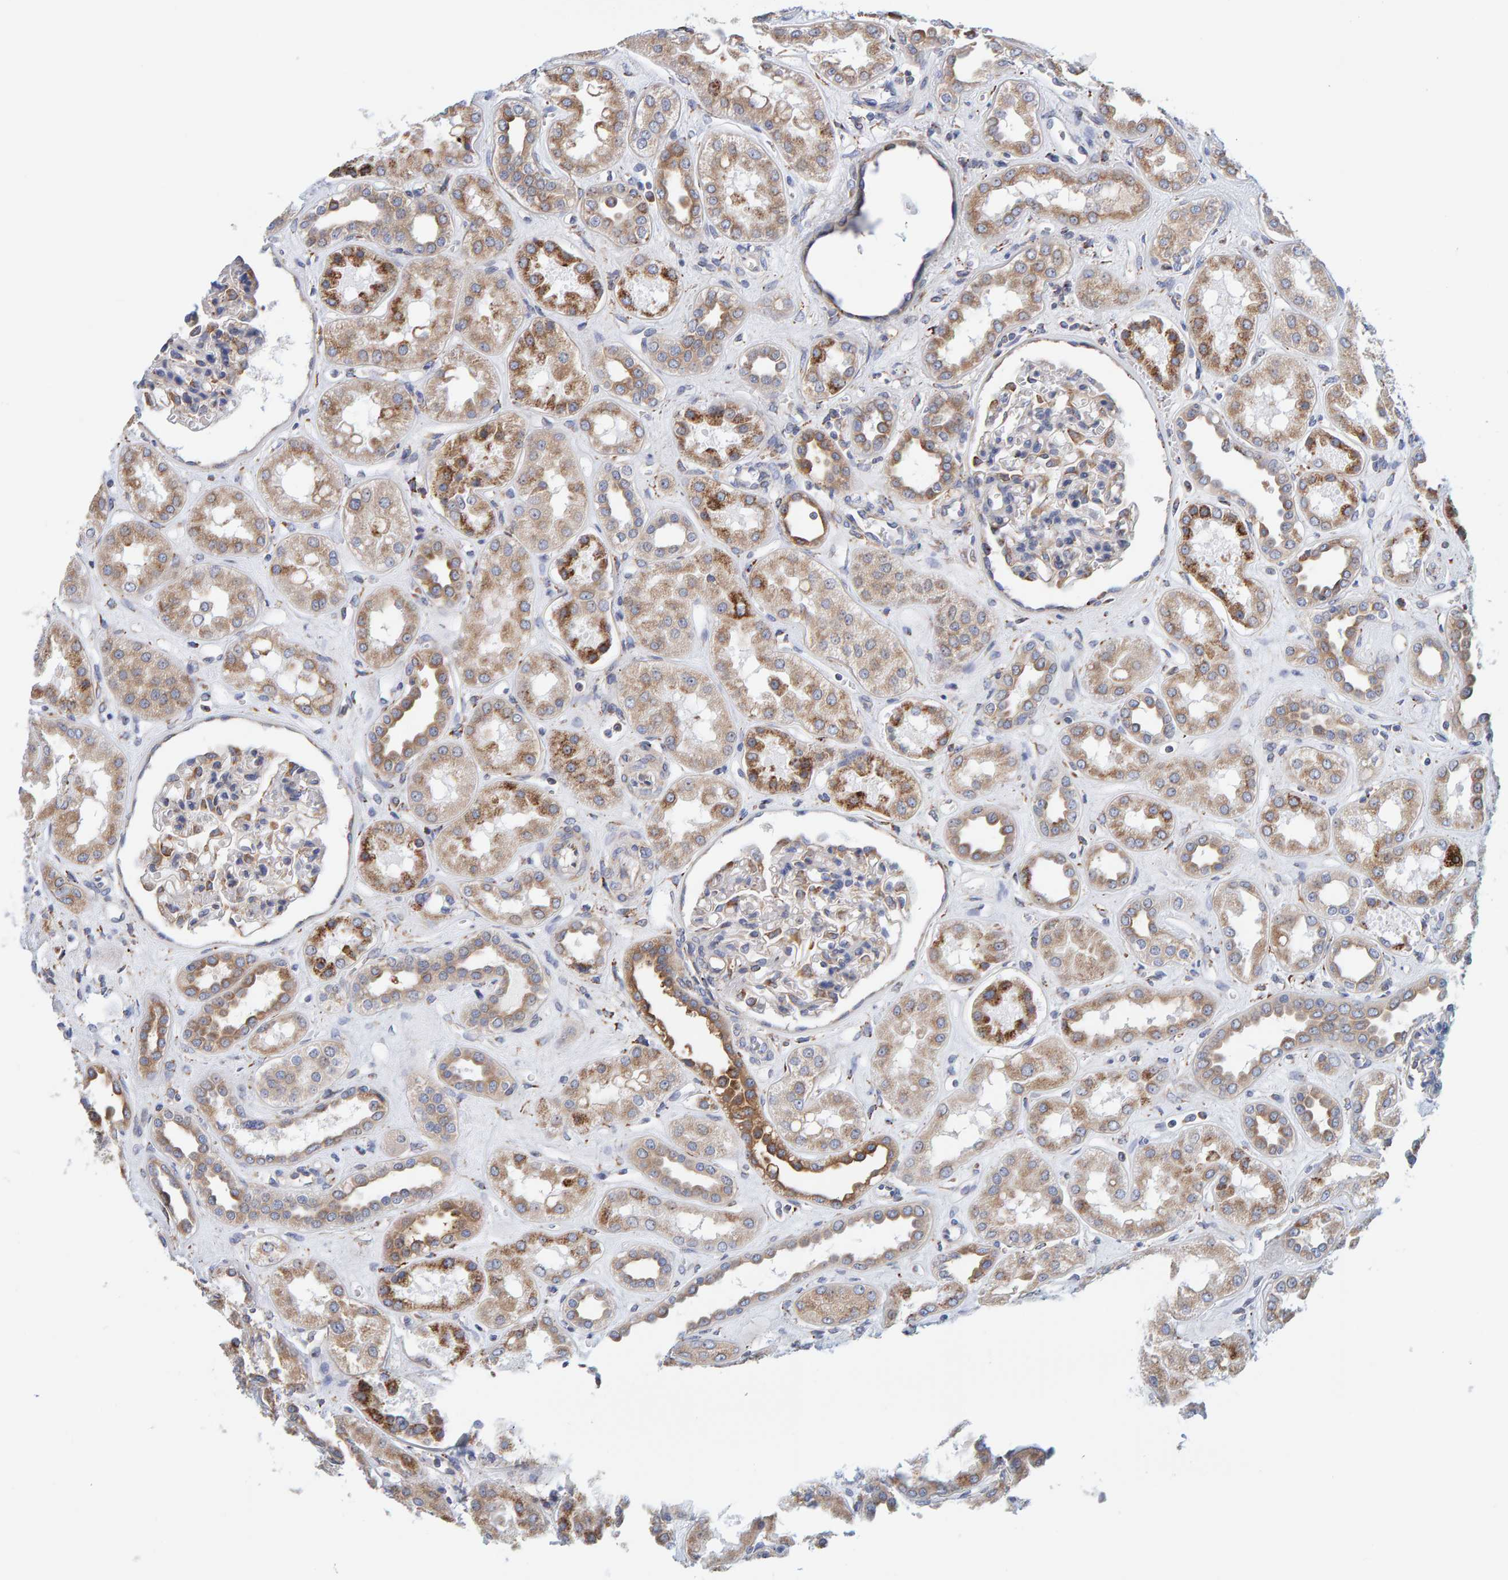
{"staining": {"intensity": "moderate", "quantity": "25%-75%", "location": "cytoplasmic/membranous"}, "tissue": "kidney", "cell_type": "Cells in glomeruli", "image_type": "normal", "snomed": [{"axis": "morphology", "description": "Normal tissue, NOS"}, {"axis": "topography", "description": "Kidney"}], "caption": "DAB immunohistochemical staining of benign kidney shows moderate cytoplasmic/membranous protein positivity in approximately 25%-75% of cells in glomeruli. (Brightfield microscopy of DAB IHC at high magnification).", "gene": "SGPL1", "patient": {"sex": "male", "age": 59}}